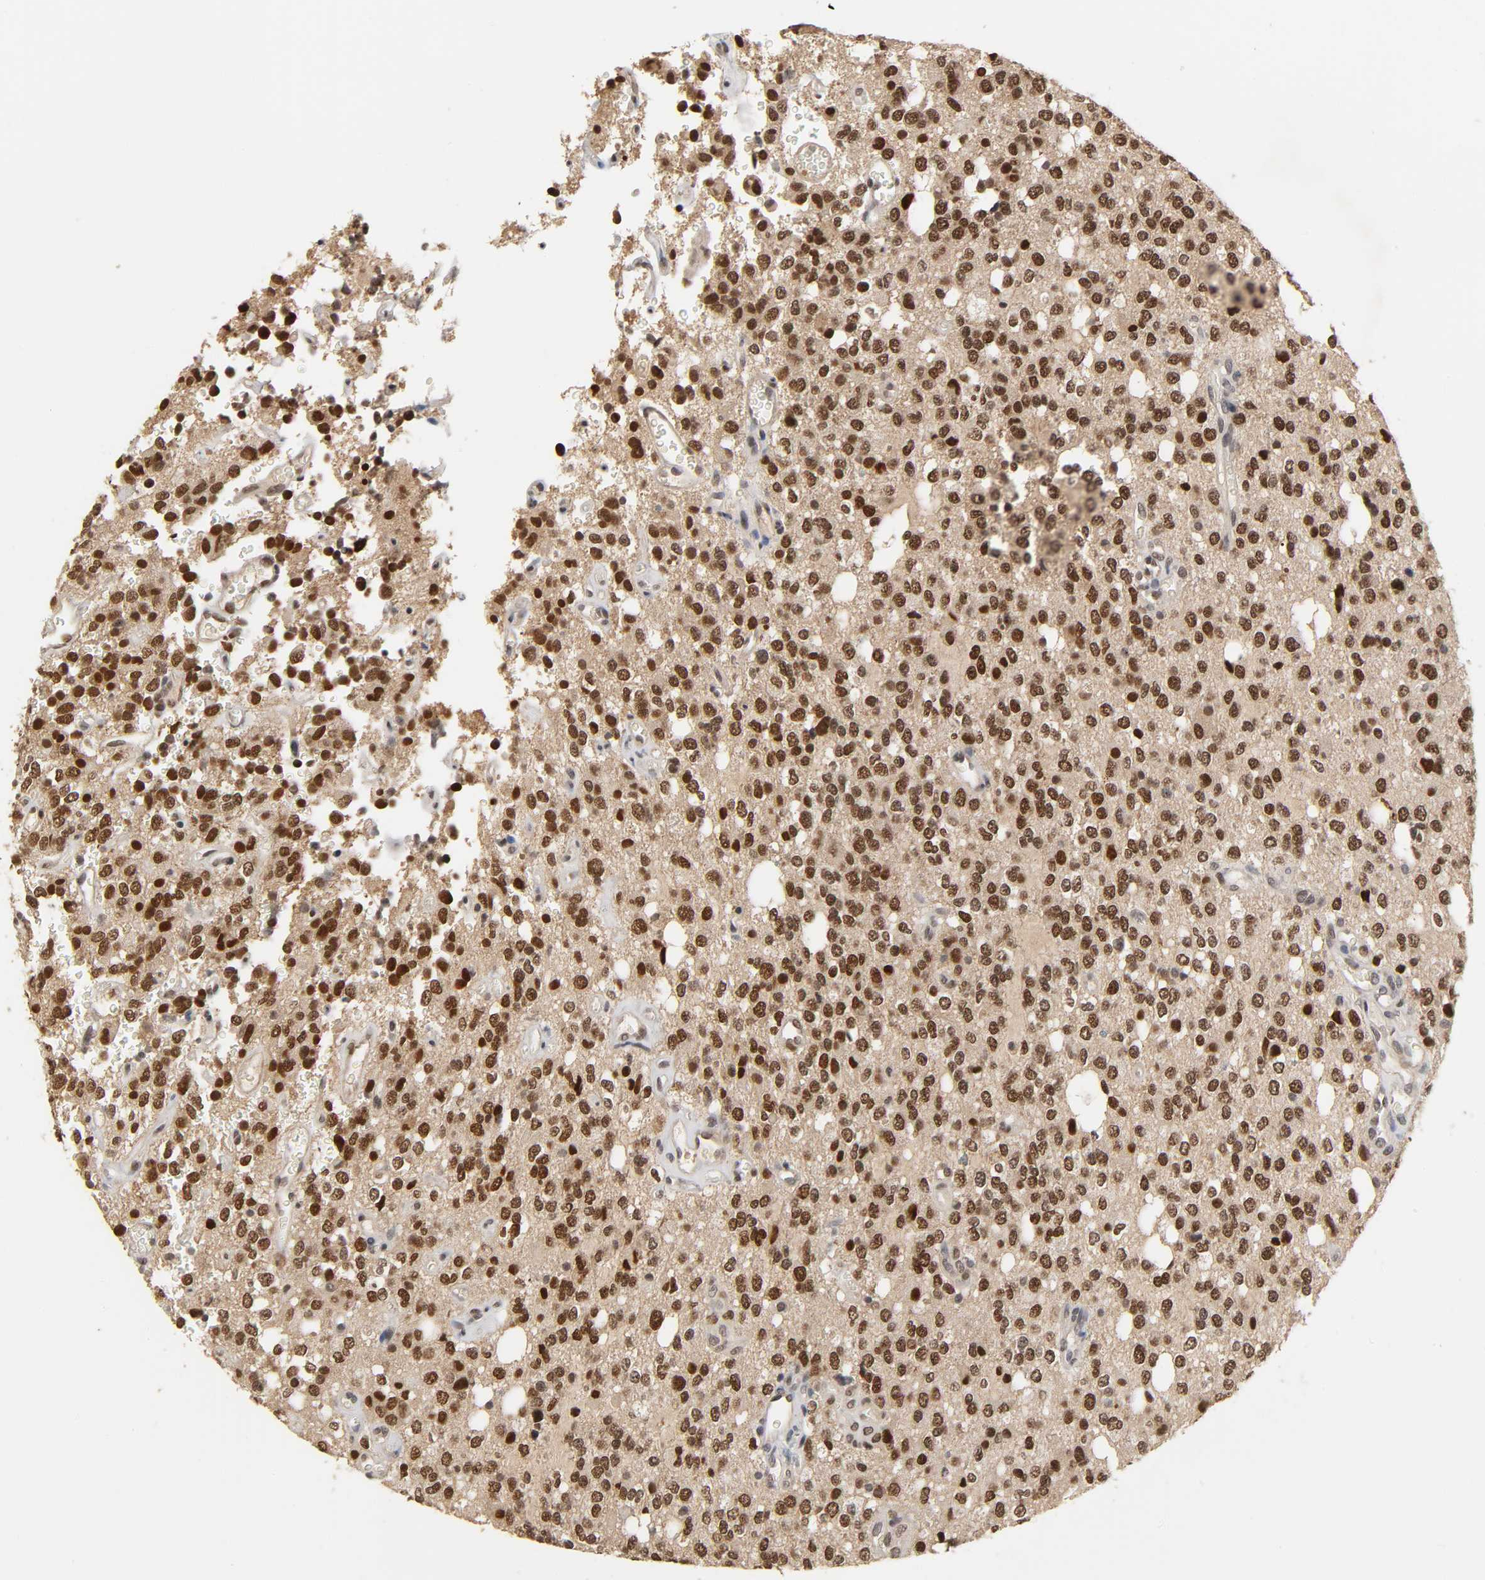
{"staining": {"intensity": "strong", "quantity": ">75%", "location": "nuclear"}, "tissue": "glioma", "cell_type": "Tumor cells", "image_type": "cancer", "snomed": [{"axis": "morphology", "description": "Glioma, malignant, High grade"}, {"axis": "topography", "description": "Brain"}], "caption": "A histopathology image showing strong nuclear staining in approximately >75% of tumor cells in glioma, as visualized by brown immunohistochemical staining.", "gene": "HTR1E", "patient": {"sex": "male", "age": 47}}